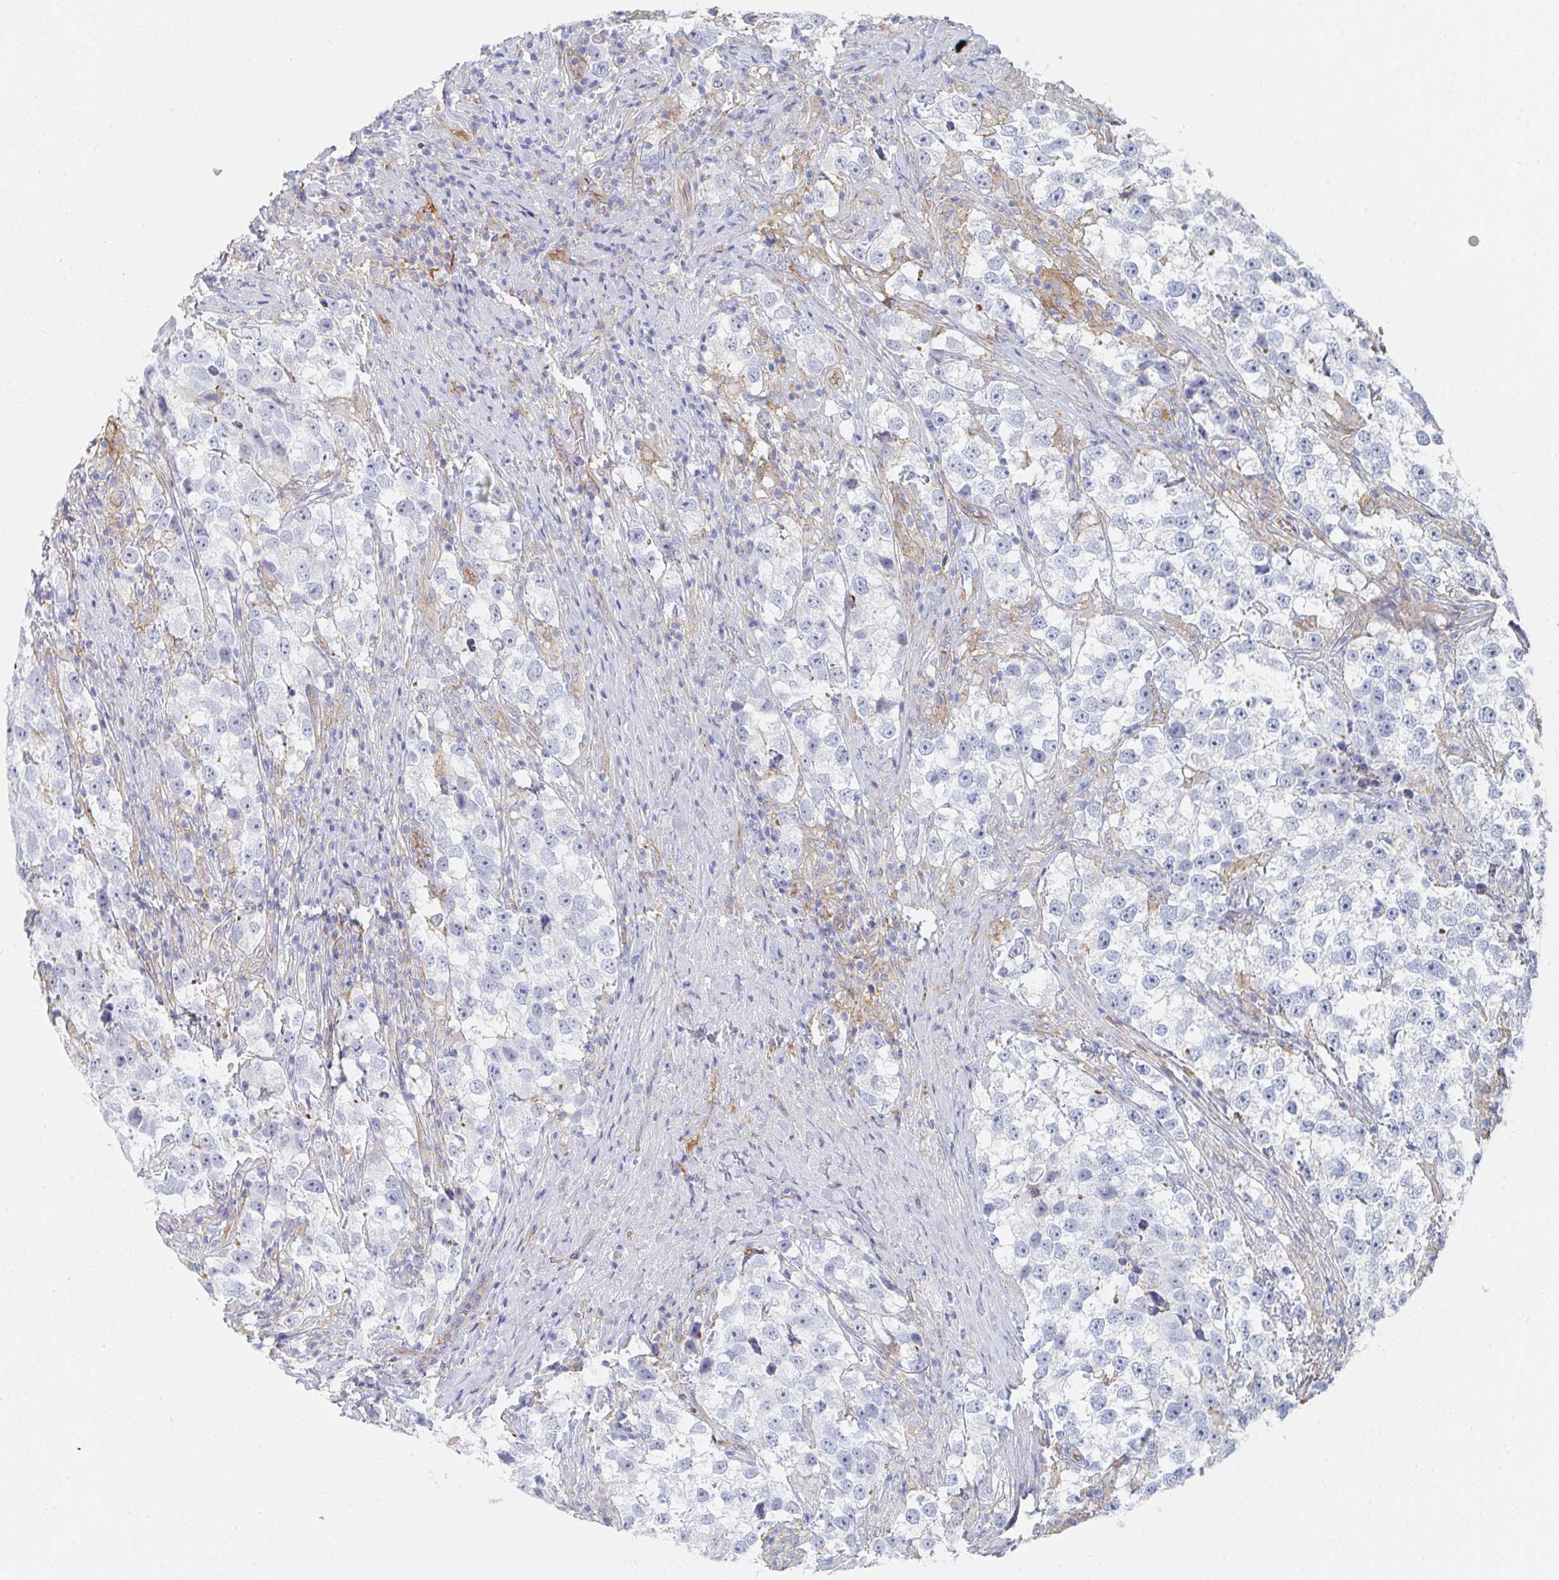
{"staining": {"intensity": "negative", "quantity": "none", "location": "none"}, "tissue": "testis cancer", "cell_type": "Tumor cells", "image_type": "cancer", "snomed": [{"axis": "morphology", "description": "Seminoma, NOS"}, {"axis": "topography", "description": "Testis"}], "caption": "Image shows no significant protein expression in tumor cells of testis cancer.", "gene": "DAB2", "patient": {"sex": "male", "age": 46}}